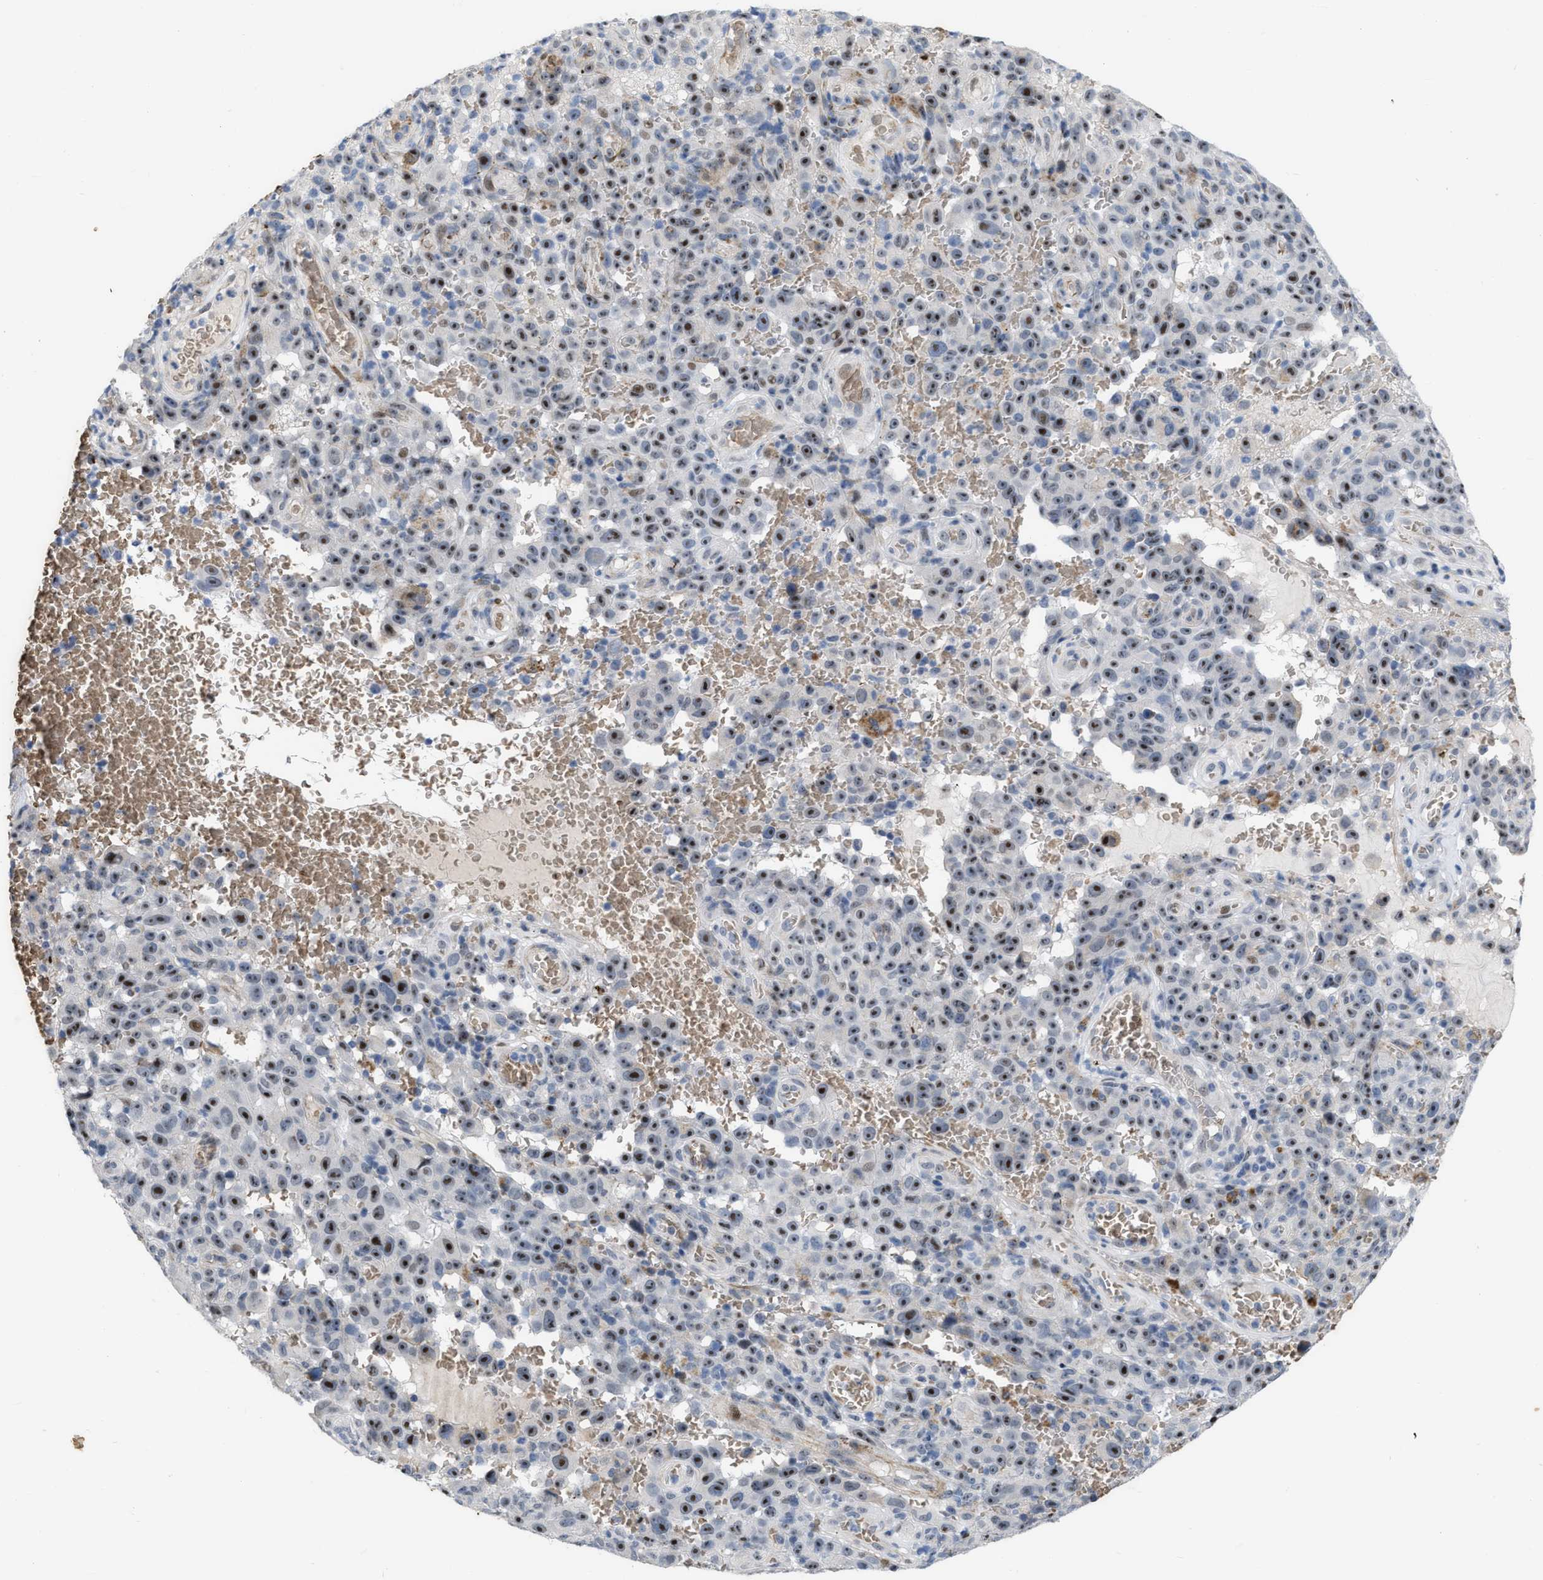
{"staining": {"intensity": "strong", "quantity": ">75%", "location": "nuclear"}, "tissue": "melanoma", "cell_type": "Tumor cells", "image_type": "cancer", "snomed": [{"axis": "morphology", "description": "Malignant melanoma, NOS"}, {"axis": "topography", "description": "Skin"}], "caption": "This image demonstrates immunohistochemistry (IHC) staining of melanoma, with high strong nuclear positivity in approximately >75% of tumor cells.", "gene": "POLR1F", "patient": {"sex": "female", "age": 82}}